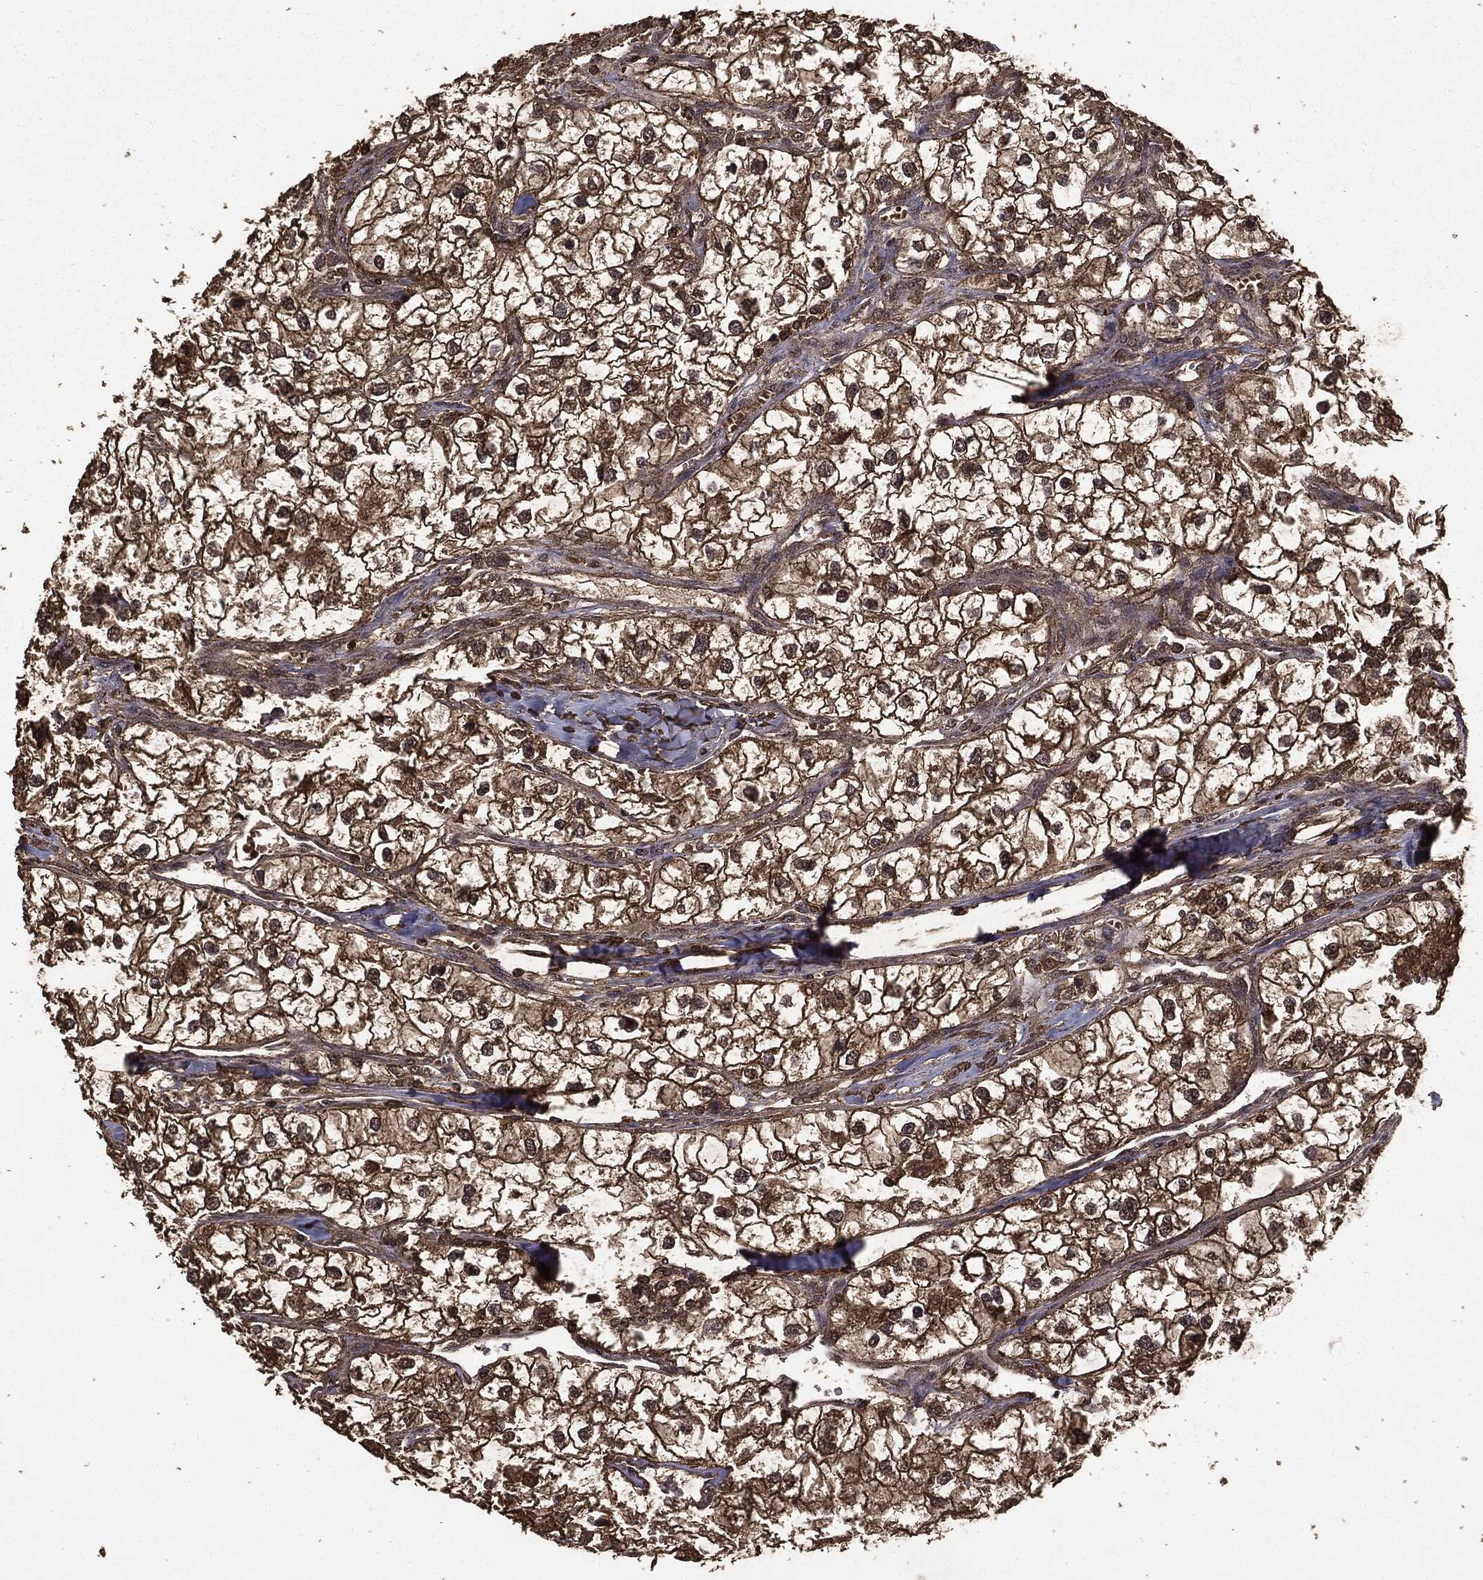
{"staining": {"intensity": "strong", "quantity": ">75%", "location": "cytoplasmic/membranous"}, "tissue": "renal cancer", "cell_type": "Tumor cells", "image_type": "cancer", "snomed": [{"axis": "morphology", "description": "Adenocarcinoma, NOS"}, {"axis": "topography", "description": "Kidney"}], "caption": "Adenocarcinoma (renal) was stained to show a protein in brown. There is high levels of strong cytoplasmic/membranous expression in approximately >75% of tumor cells.", "gene": "NME1", "patient": {"sex": "male", "age": 59}}